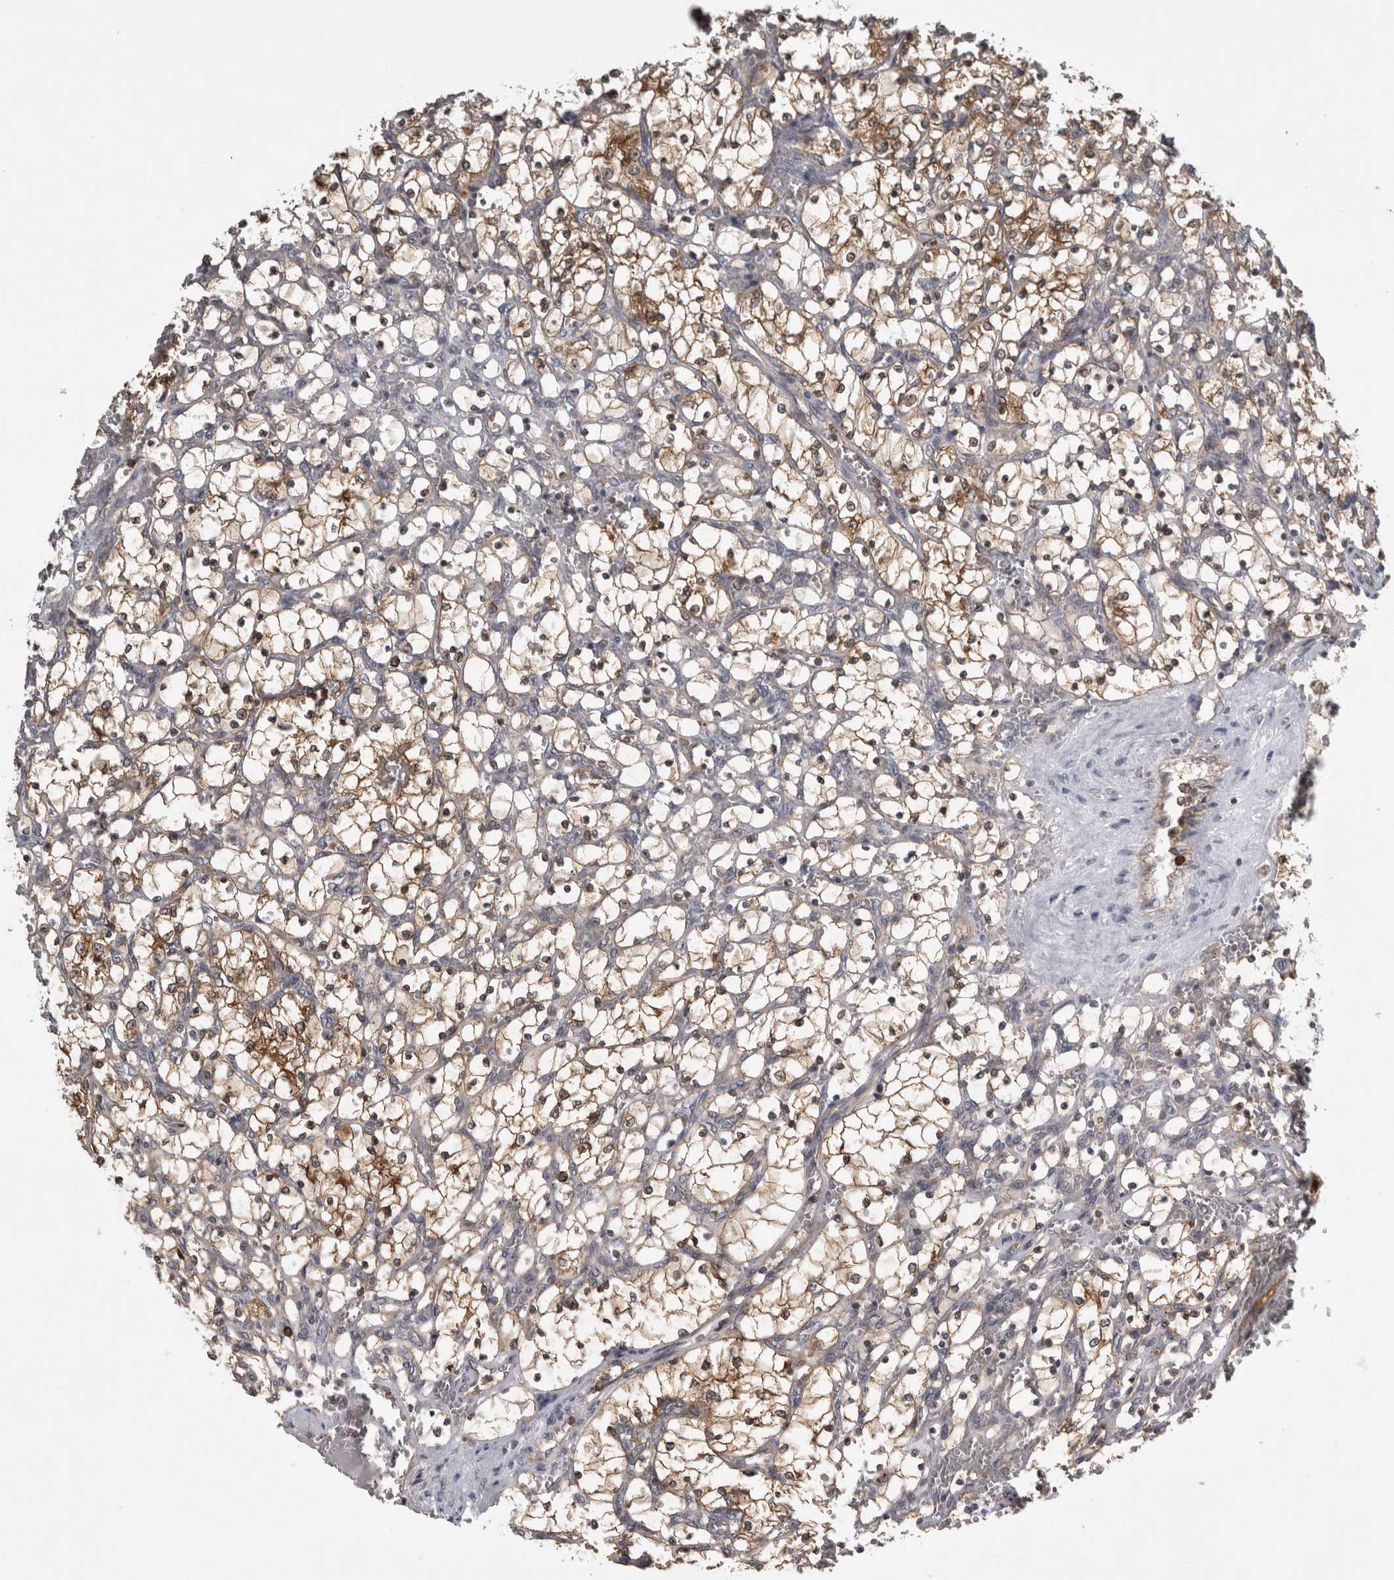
{"staining": {"intensity": "moderate", "quantity": ">75%", "location": "cytoplasmic/membranous"}, "tissue": "renal cancer", "cell_type": "Tumor cells", "image_type": "cancer", "snomed": [{"axis": "morphology", "description": "Adenocarcinoma, NOS"}, {"axis": "topography", "description": "Kidney"}], "caption": "About >75% of tumor cells in human renal cancer (adenocarcinoma) demonstrate moderate cytoplasmic/membranous protein expression as visualized by brown immunohistochemical staining.", "gene": "TRMT61B", "patient": {"sex": "female", "age": 69}}